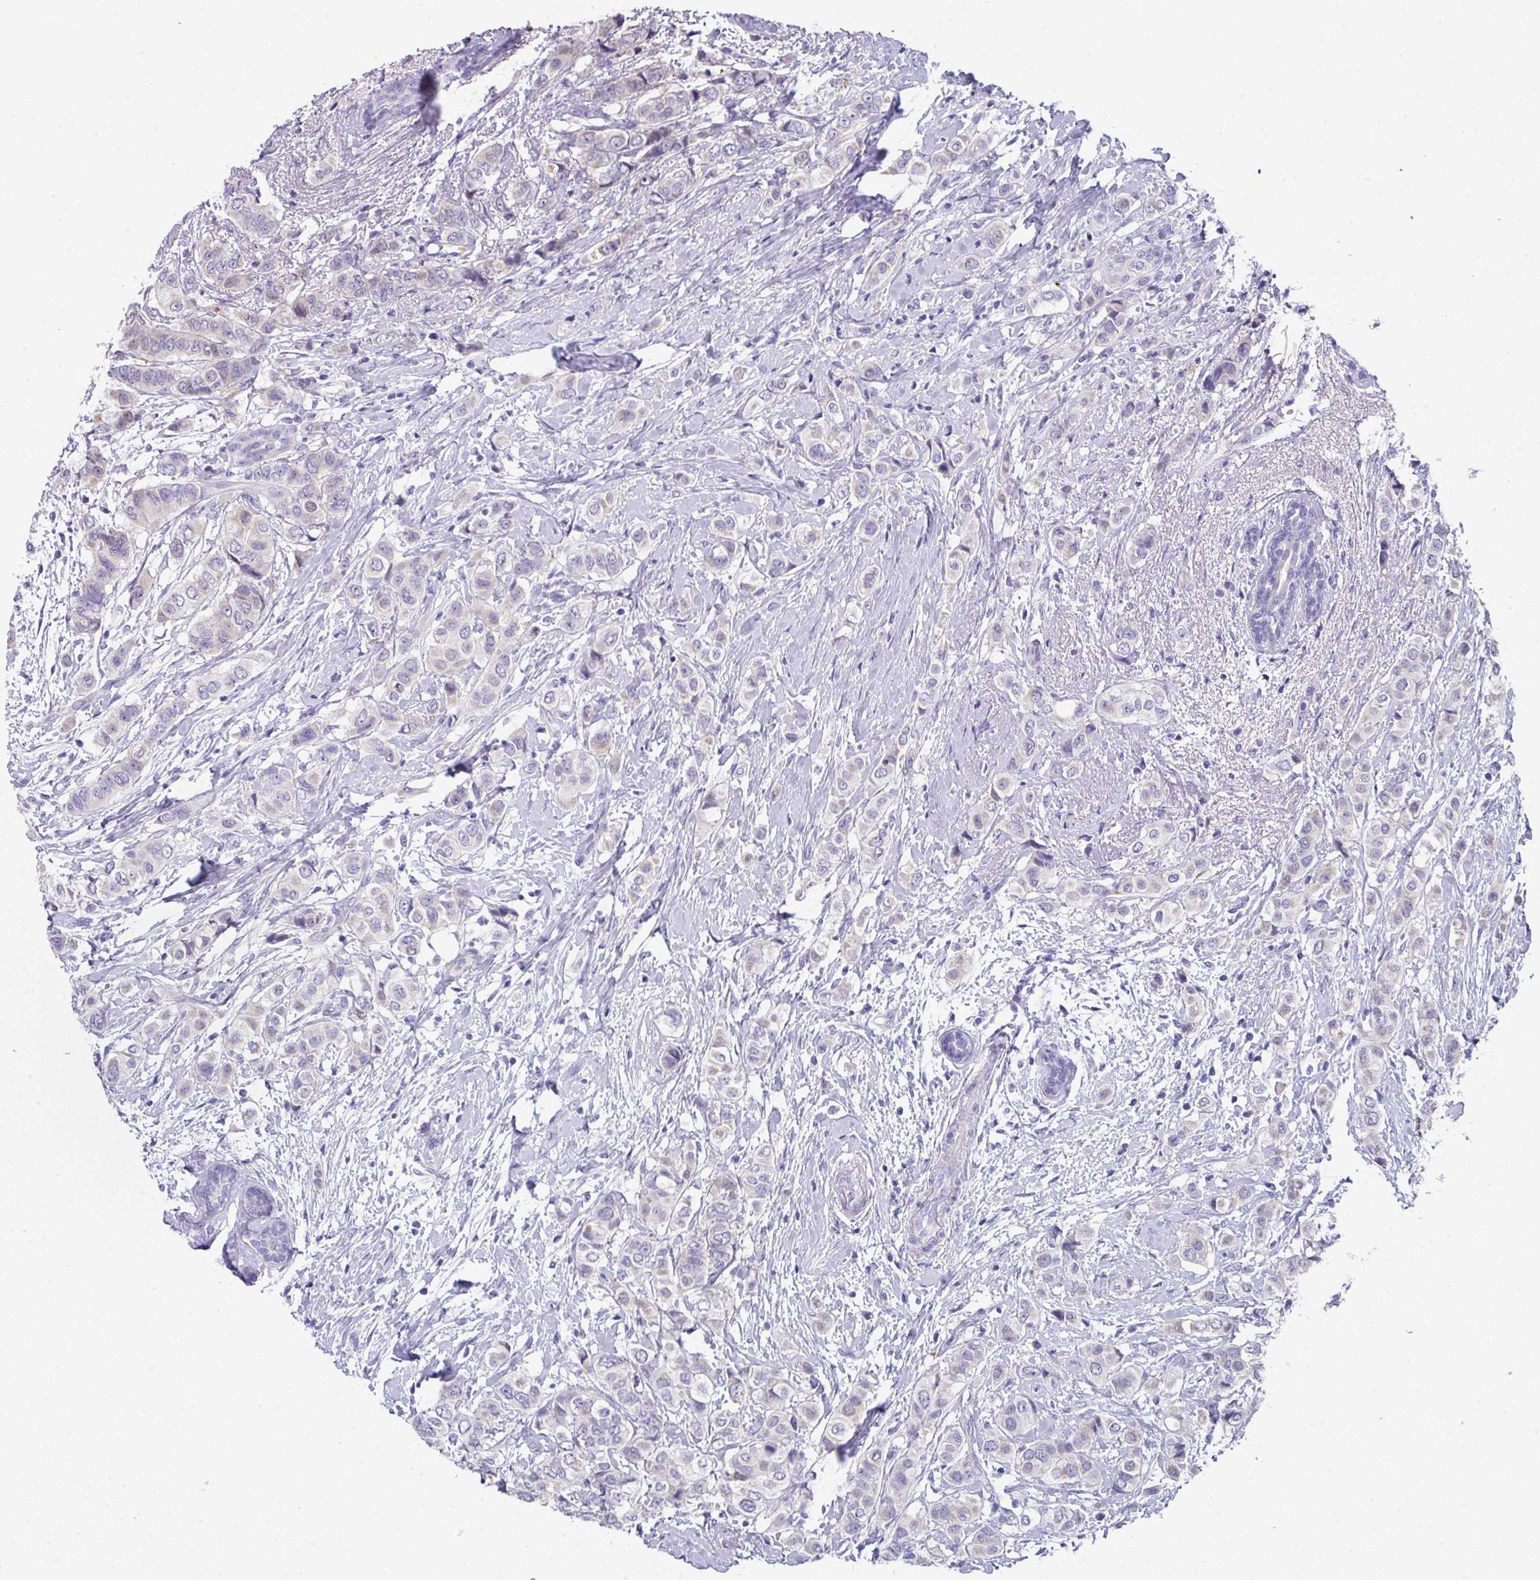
{"staining": {"intensity": "negative", "quantity": "none", "location": "none"}, "tissue": "breast cancer", "cell_type": "Tumor cells", "image_type": "cancer", "snomed": [{"axis": "morphology", "description": "Lobular carcinoma"}, {"axis": "topography", "description": "Breast"}], "caption": "Tumor cells are negative for protein expression in human lobular carcinoma (breast).", "gene": "DEFB115", "patient": {"sex": "female", "age": 51}}